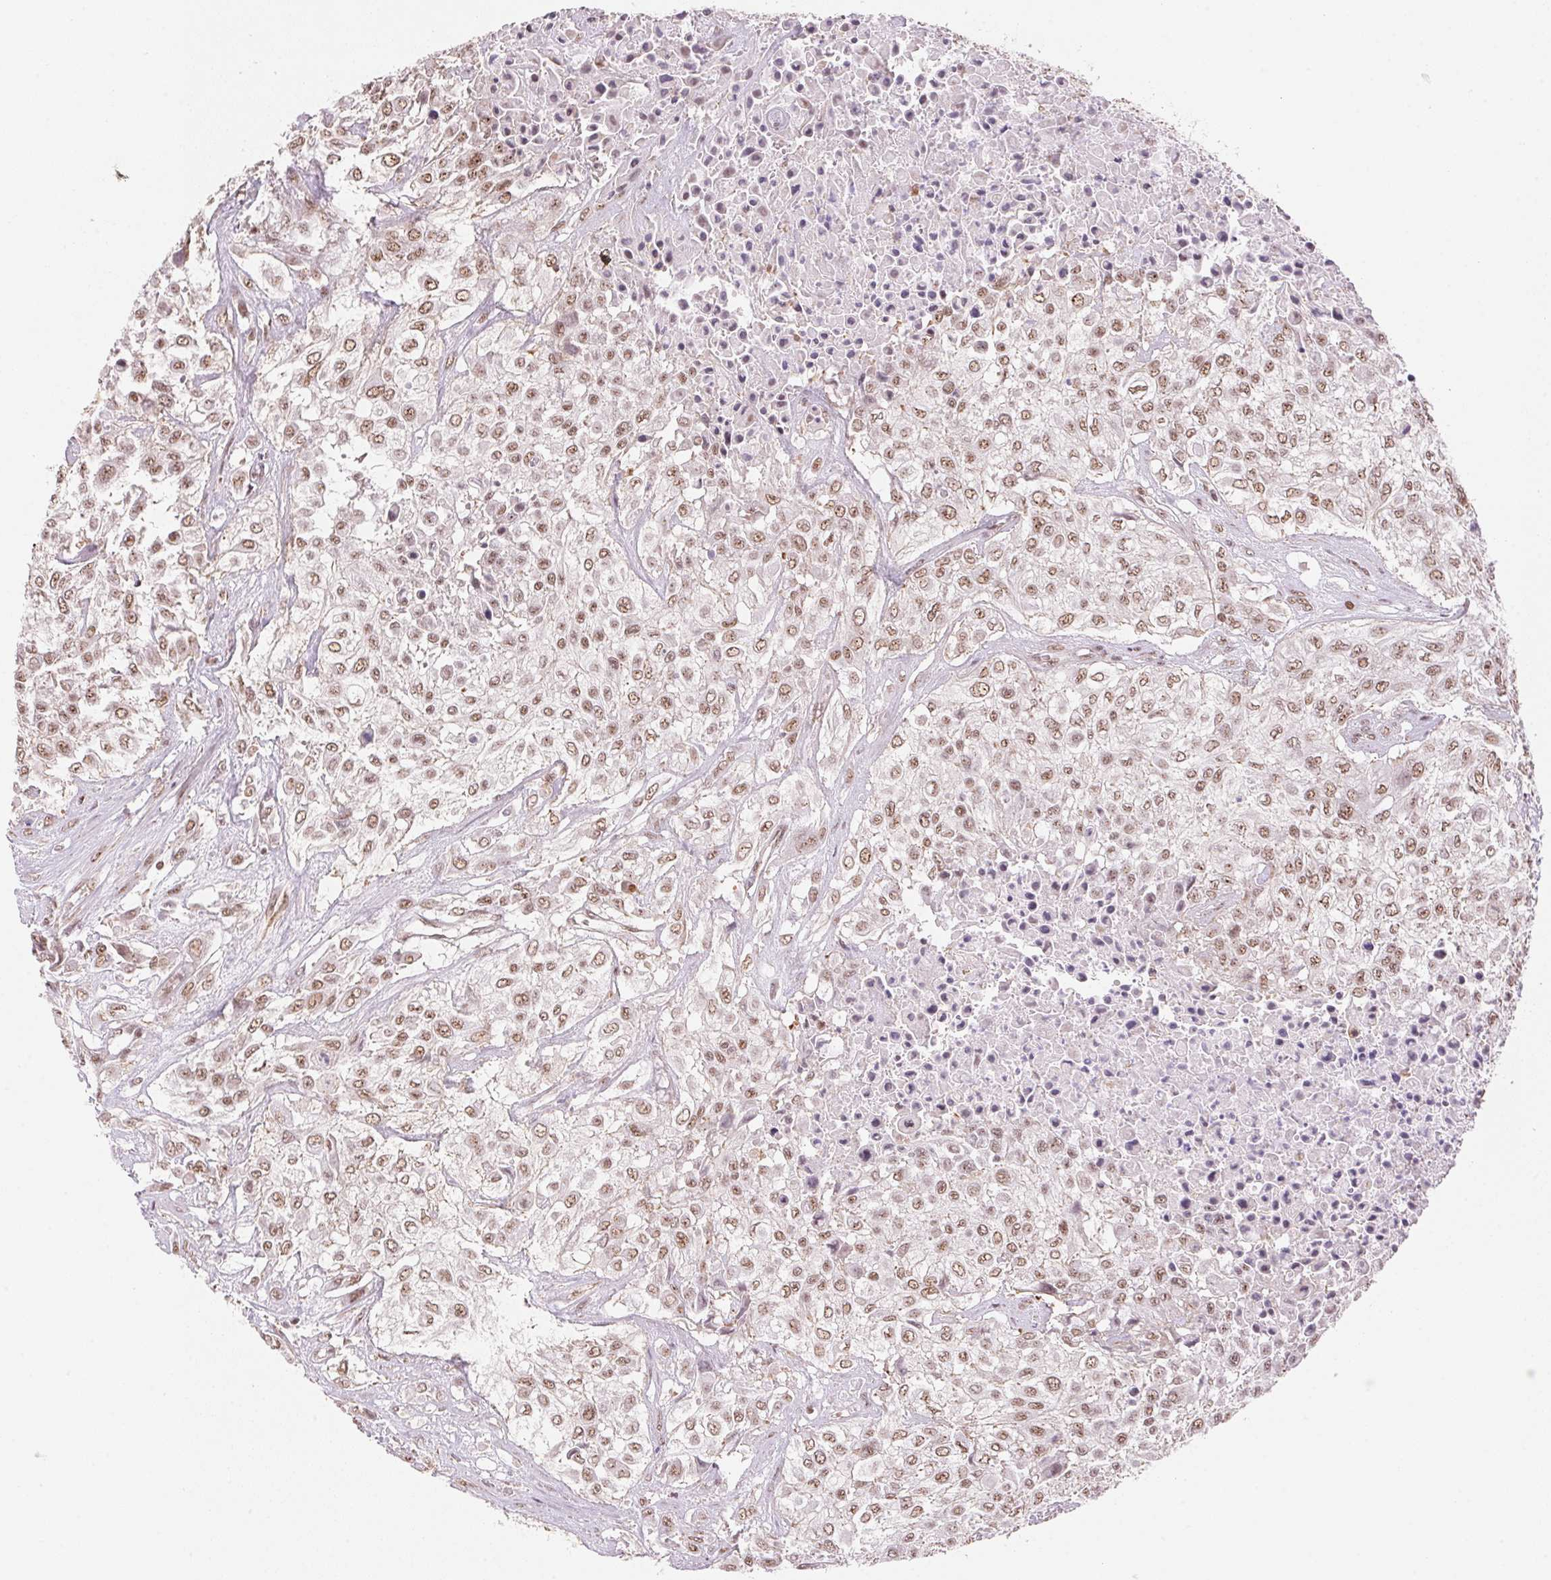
{"staining": {"intensity": "moderate", "quantity": ">75%", "location": "nuclear"}, "tissue": "urothelial cancer", "cell_type": "Tumor cells", "image_type": "cancer", "snomed": [{"axis": "morphology", "description": "Urothelial carcinoma, High grade"}, {"axis": "topography", "description": "Urinary bladder"}], "caption": "Moderate nuclear protein expression is identified in about >75% of tumor cells in urothelial cancer.", "gene": "HNRNPDL", "patient": {"sex": "male", "age": 57}}